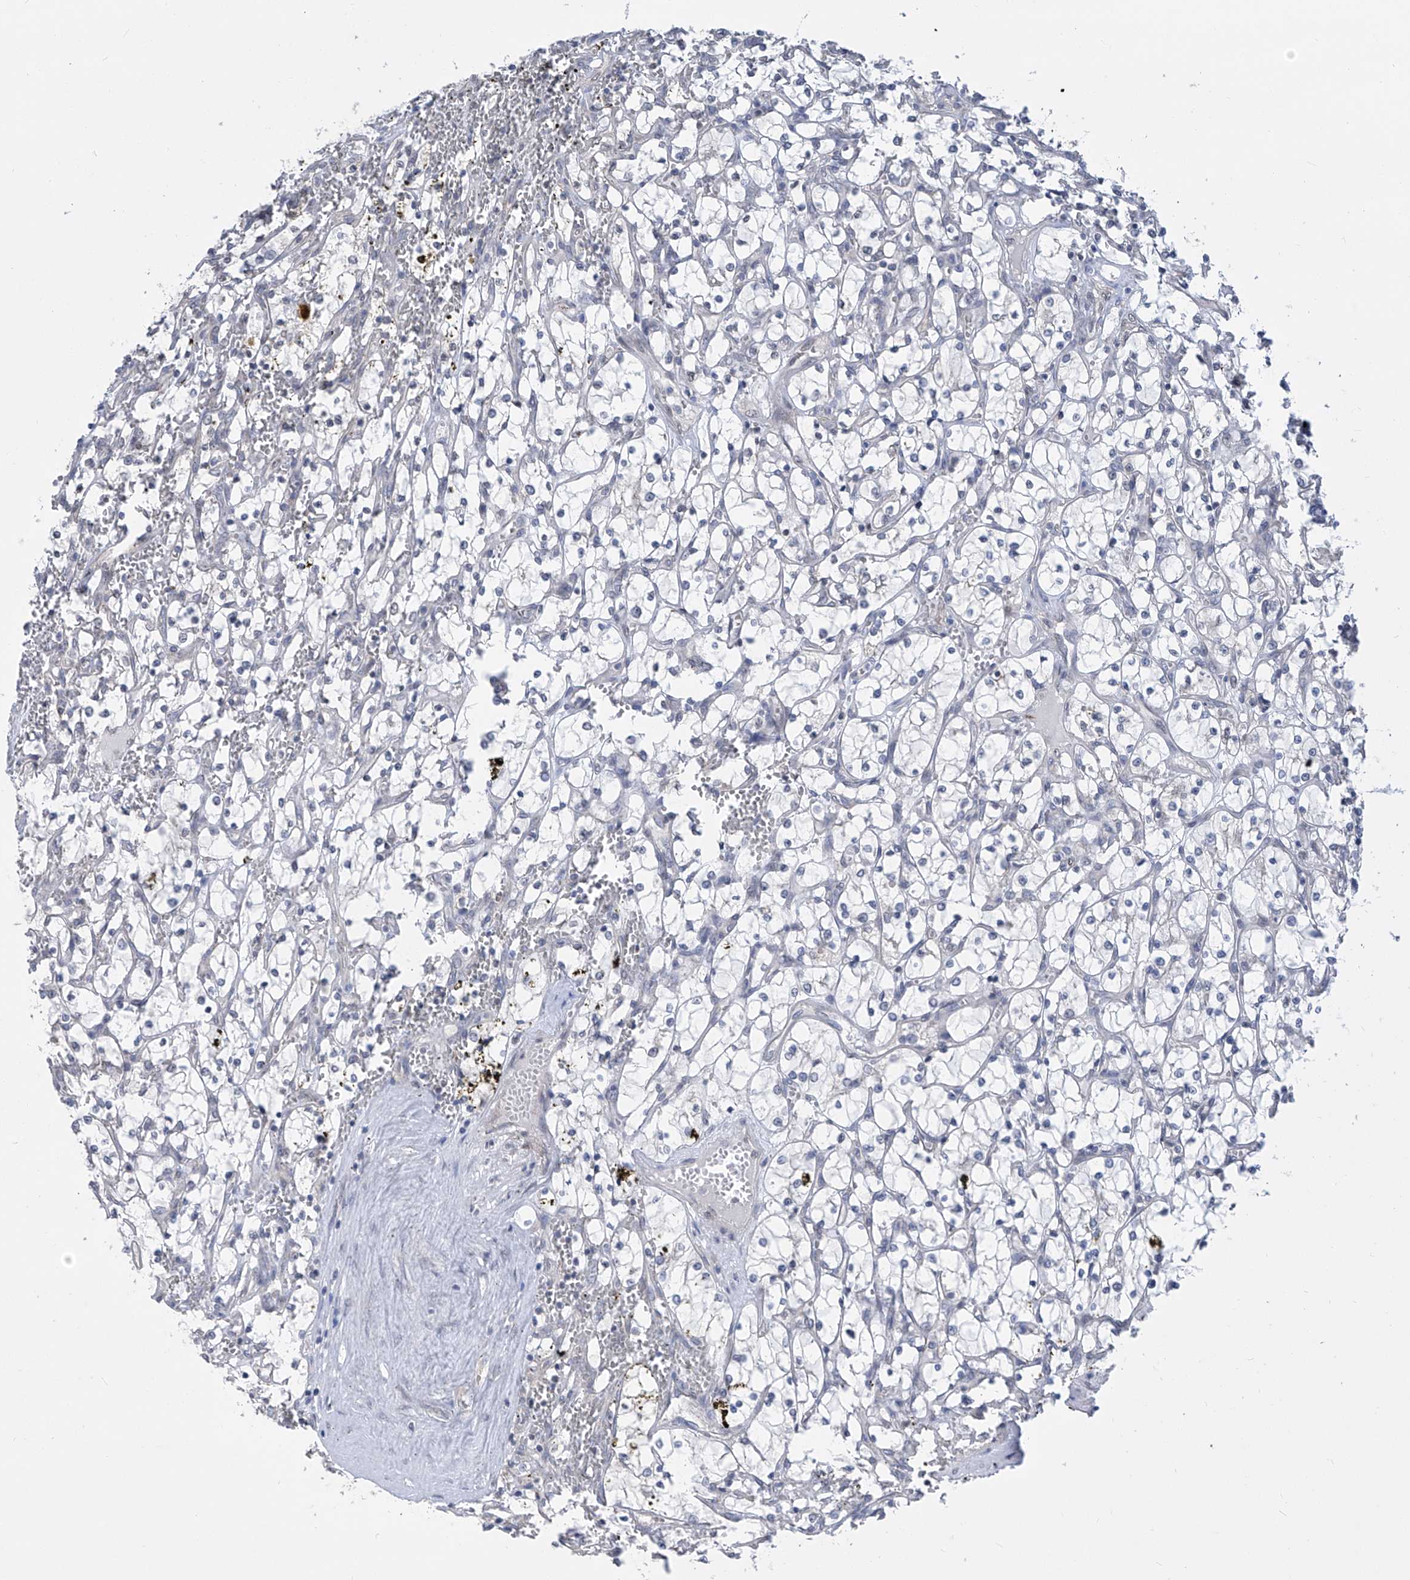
{"staining": {"intensity": "negative", "quantity": "none", "location": "none"}, "tissue": "renal cancer", "cell_type": "Tumor cells", "image_type": "cancer", "snomed": [{"axis": "morphology", "description": "Adenocarcinoma, NOS"}, {"axis": "topography", "description": "Kidney"}], "caption": "Micrograph shows no significant protein staining in tumor cells of renal adenocarcinoma.", "gene": "CETN2", "patient": {"sex": "female", "age": 69}}